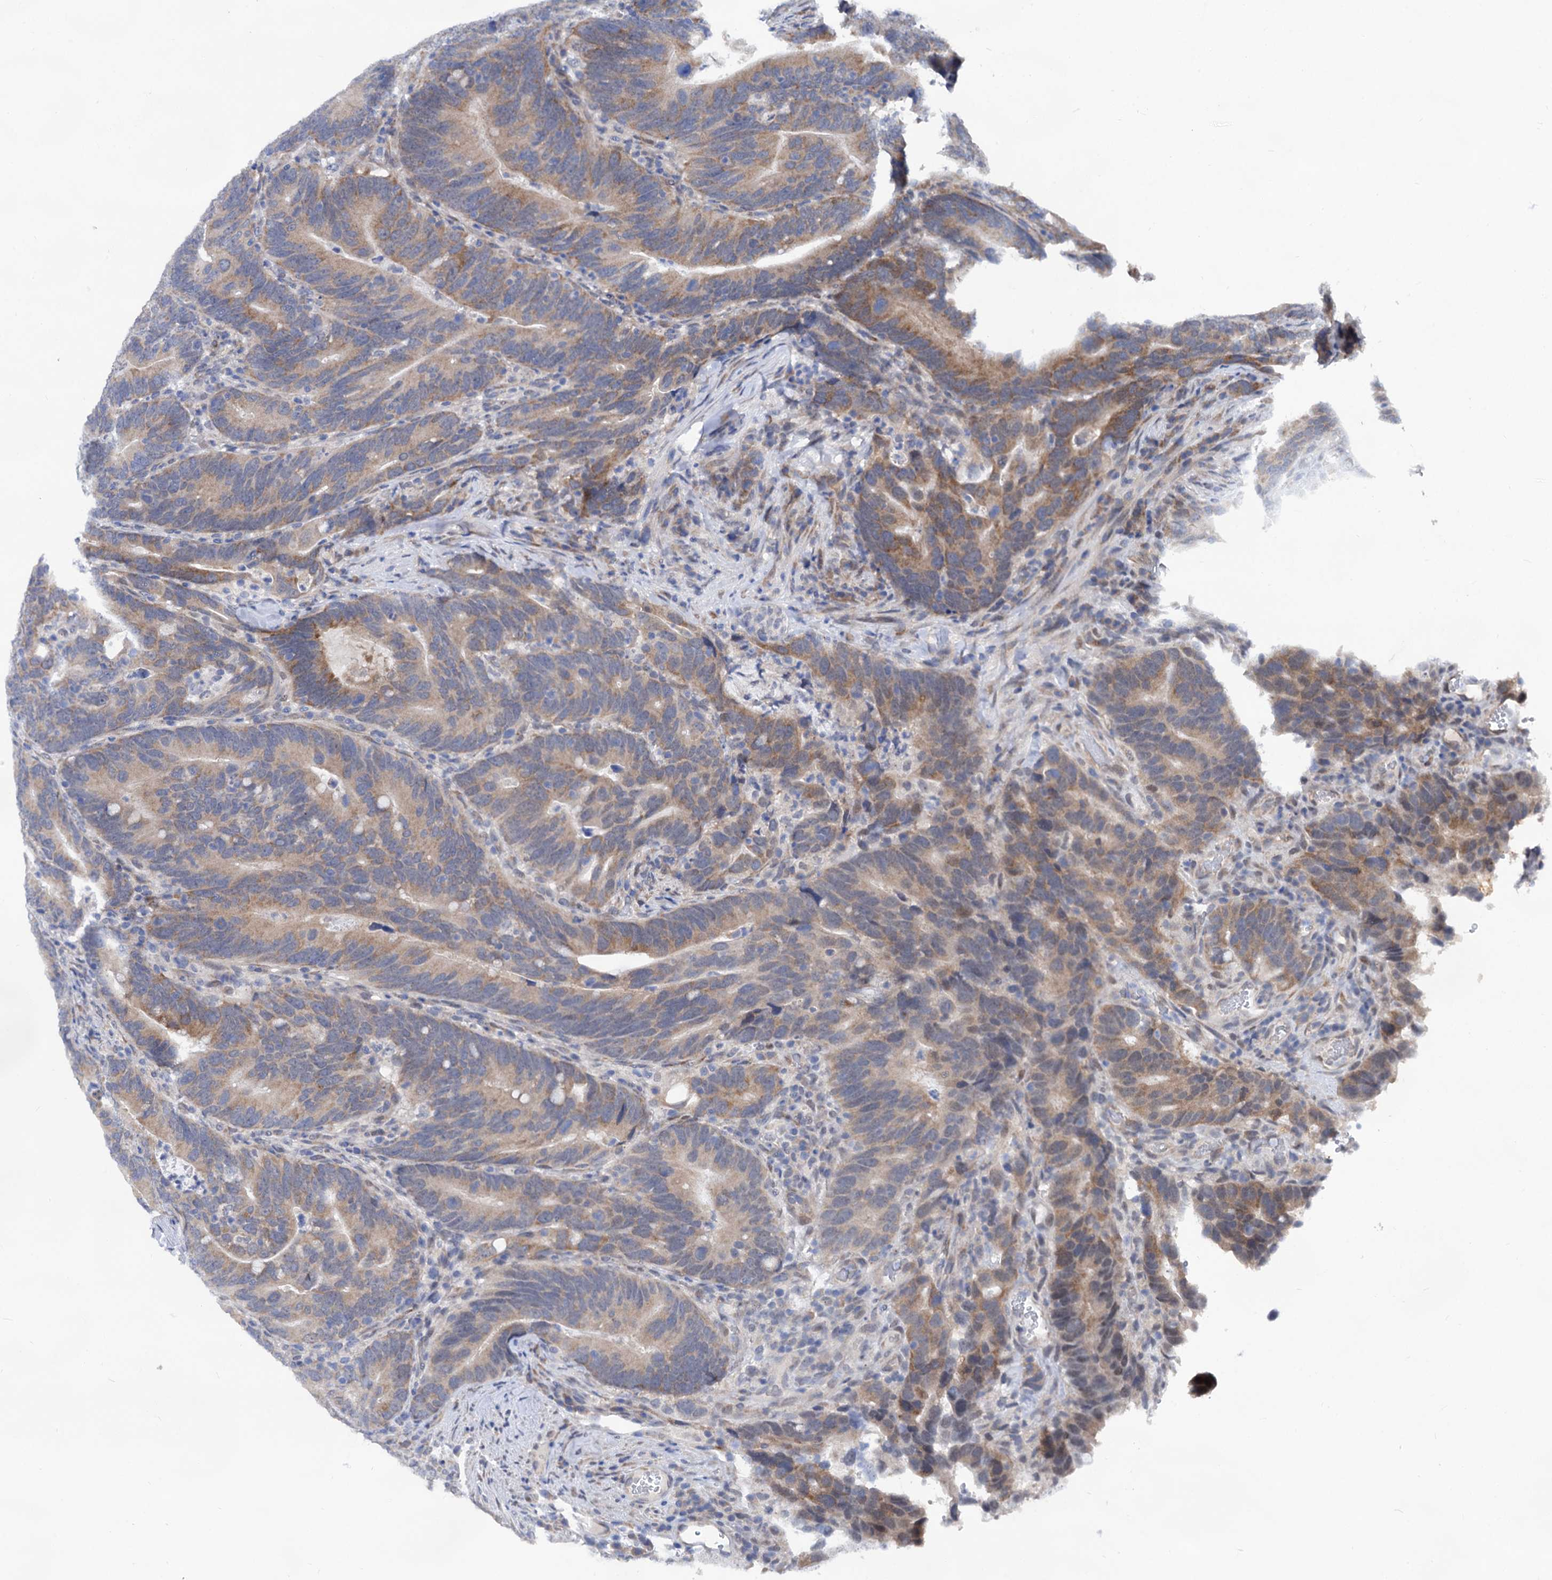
{"staining": {"intensity": "moderate", "quantity": "25%-75%", "location": "cytoplasmic/membranous"}, "tissue": "colorectal cancer", "cell_type": "Tumor cells", "image_type": "cancer", "snomed": [{"axis": "morphology", "description": "Adenocarcinoma, NOS"}, {"axis": "topography", "description": "Colon"}], "caption": "Immunohistochemical staining of colorectal adenocarcinoma displays medium levels of moderate cytoplasmic/membranous protein staining in approximately 25%-75% of tumor cells.", "gene": "CAPRIN2", "patient": {"sex": "female", "age": 66}}